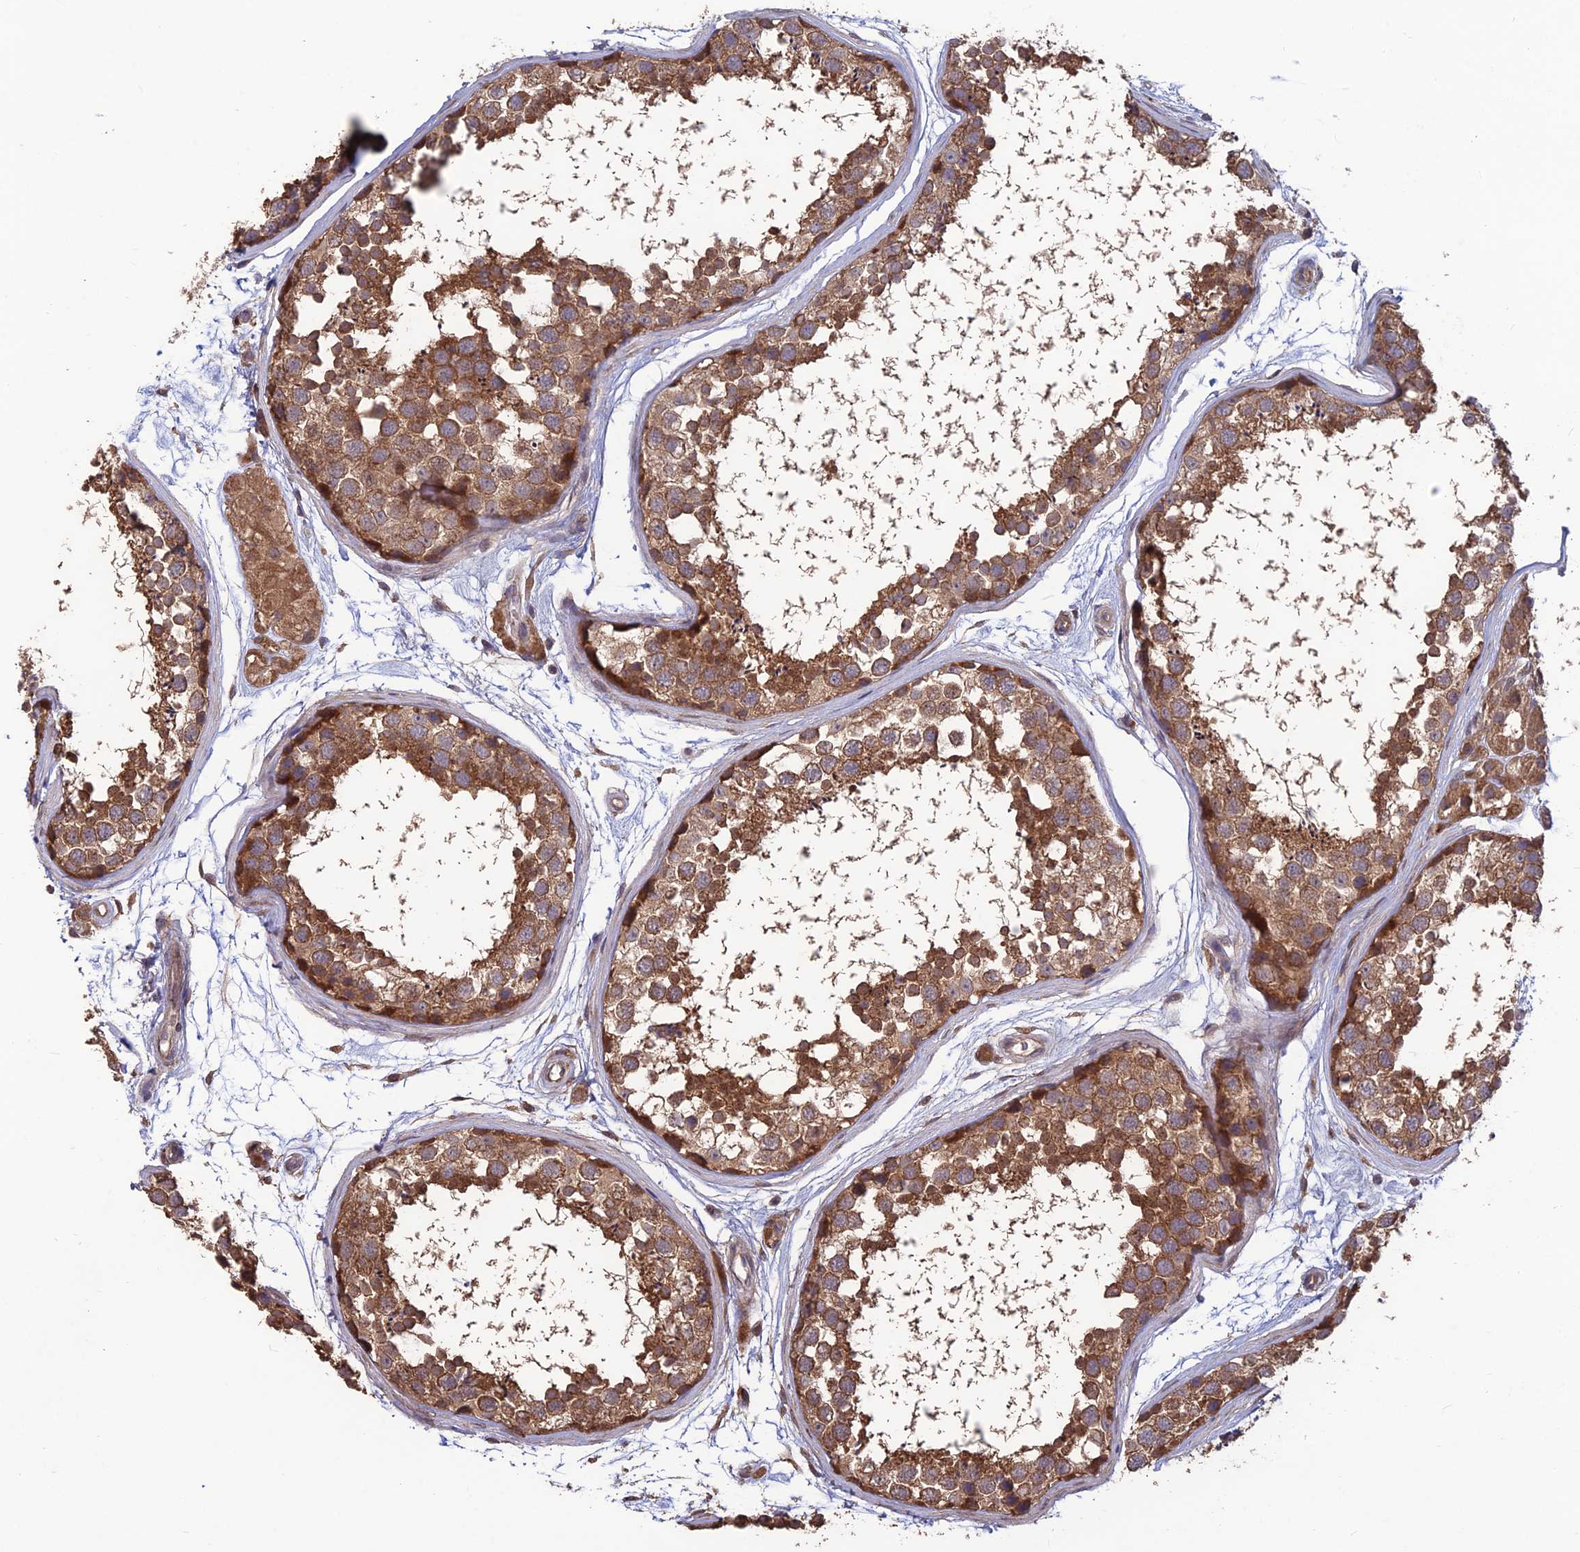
{"staining": {"intensity": "moderate", "quantity": ">75%", "location": "cytoplasmic/membranous"}, "tissue": "testis", "cell_type": "Cells in seminiferous ducts", "image_type": "normal", "snomed": [{"axis": "morphology", "description": "Normal tissue, NOS"}, {"axis": "topography", "description": "Testis"}], "caption": "Immunohistochemical staining of benign testis displays moderate cytoplasmic/membranous protein staining in about >75% of cells in seminiferous ducts.", "gene": "SHISA5", "patient": {"sex": "male", "age": 56}}